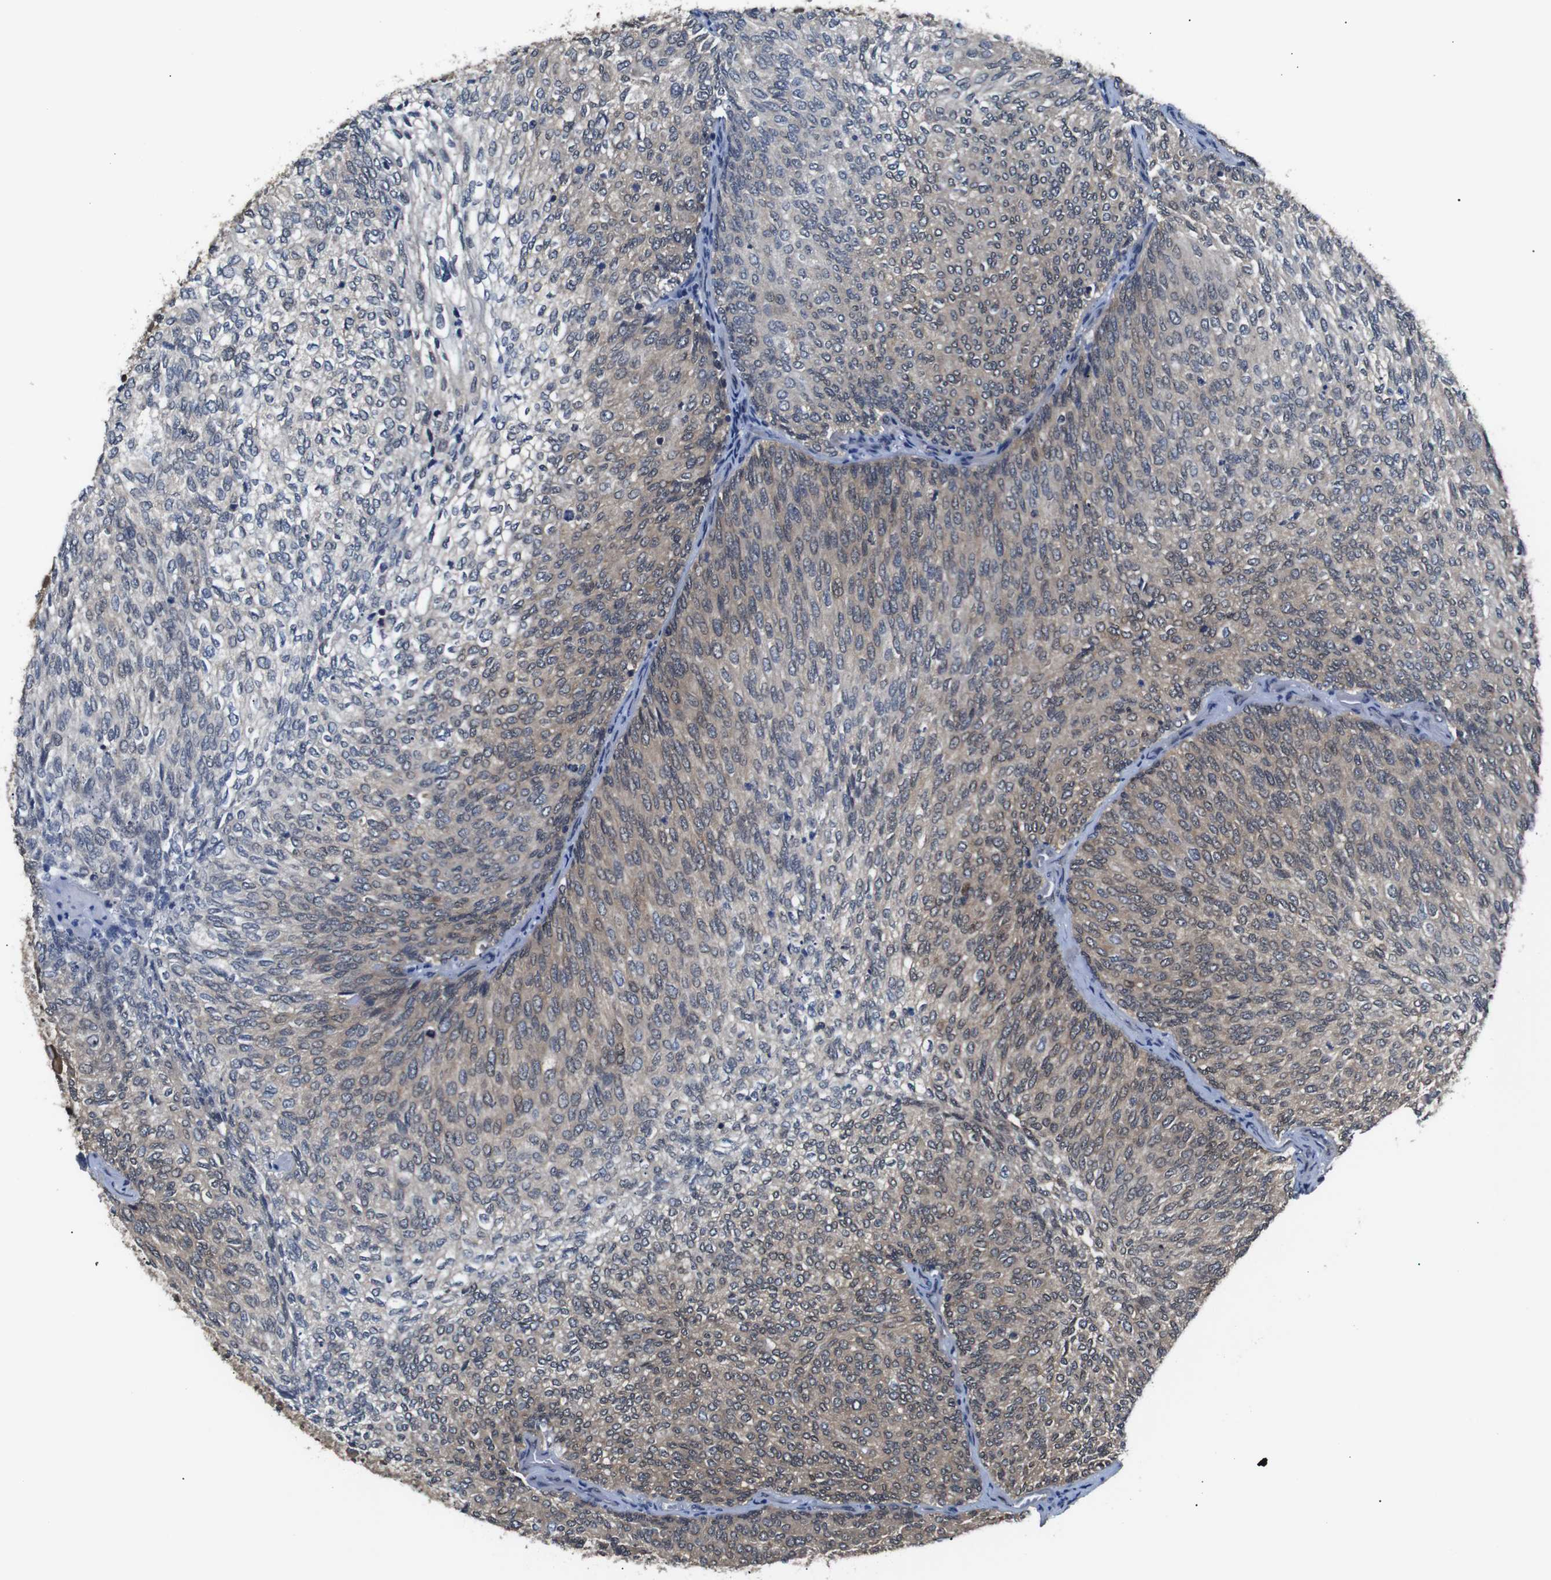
{"staining": {"intensity": "moderate", "quantity": "25%-75%", "location": "cytoplasmic/membranous,nuclear"}, "tissue": "urothelial cancer", "cell_type": "Tumor cells", "image_type": "cancer", "snomed": [{"axis": "morphology", "description": "Urothelial carcinoma, Low grade"}, {"axis": "topography", "description": "Urinary bladder"}], "caption": "Immunohistochemistry (IHC) histopathology image of urothelial carcinoma (low-grade) stained for a protein (brown), which demonstrates medium levels of moderate cytoplasmic/membranous and nuclear expression in about 25%-75% of tumor cells.", "gene": "UBXN1", "patient": {"sex": "female", "age": 79}}